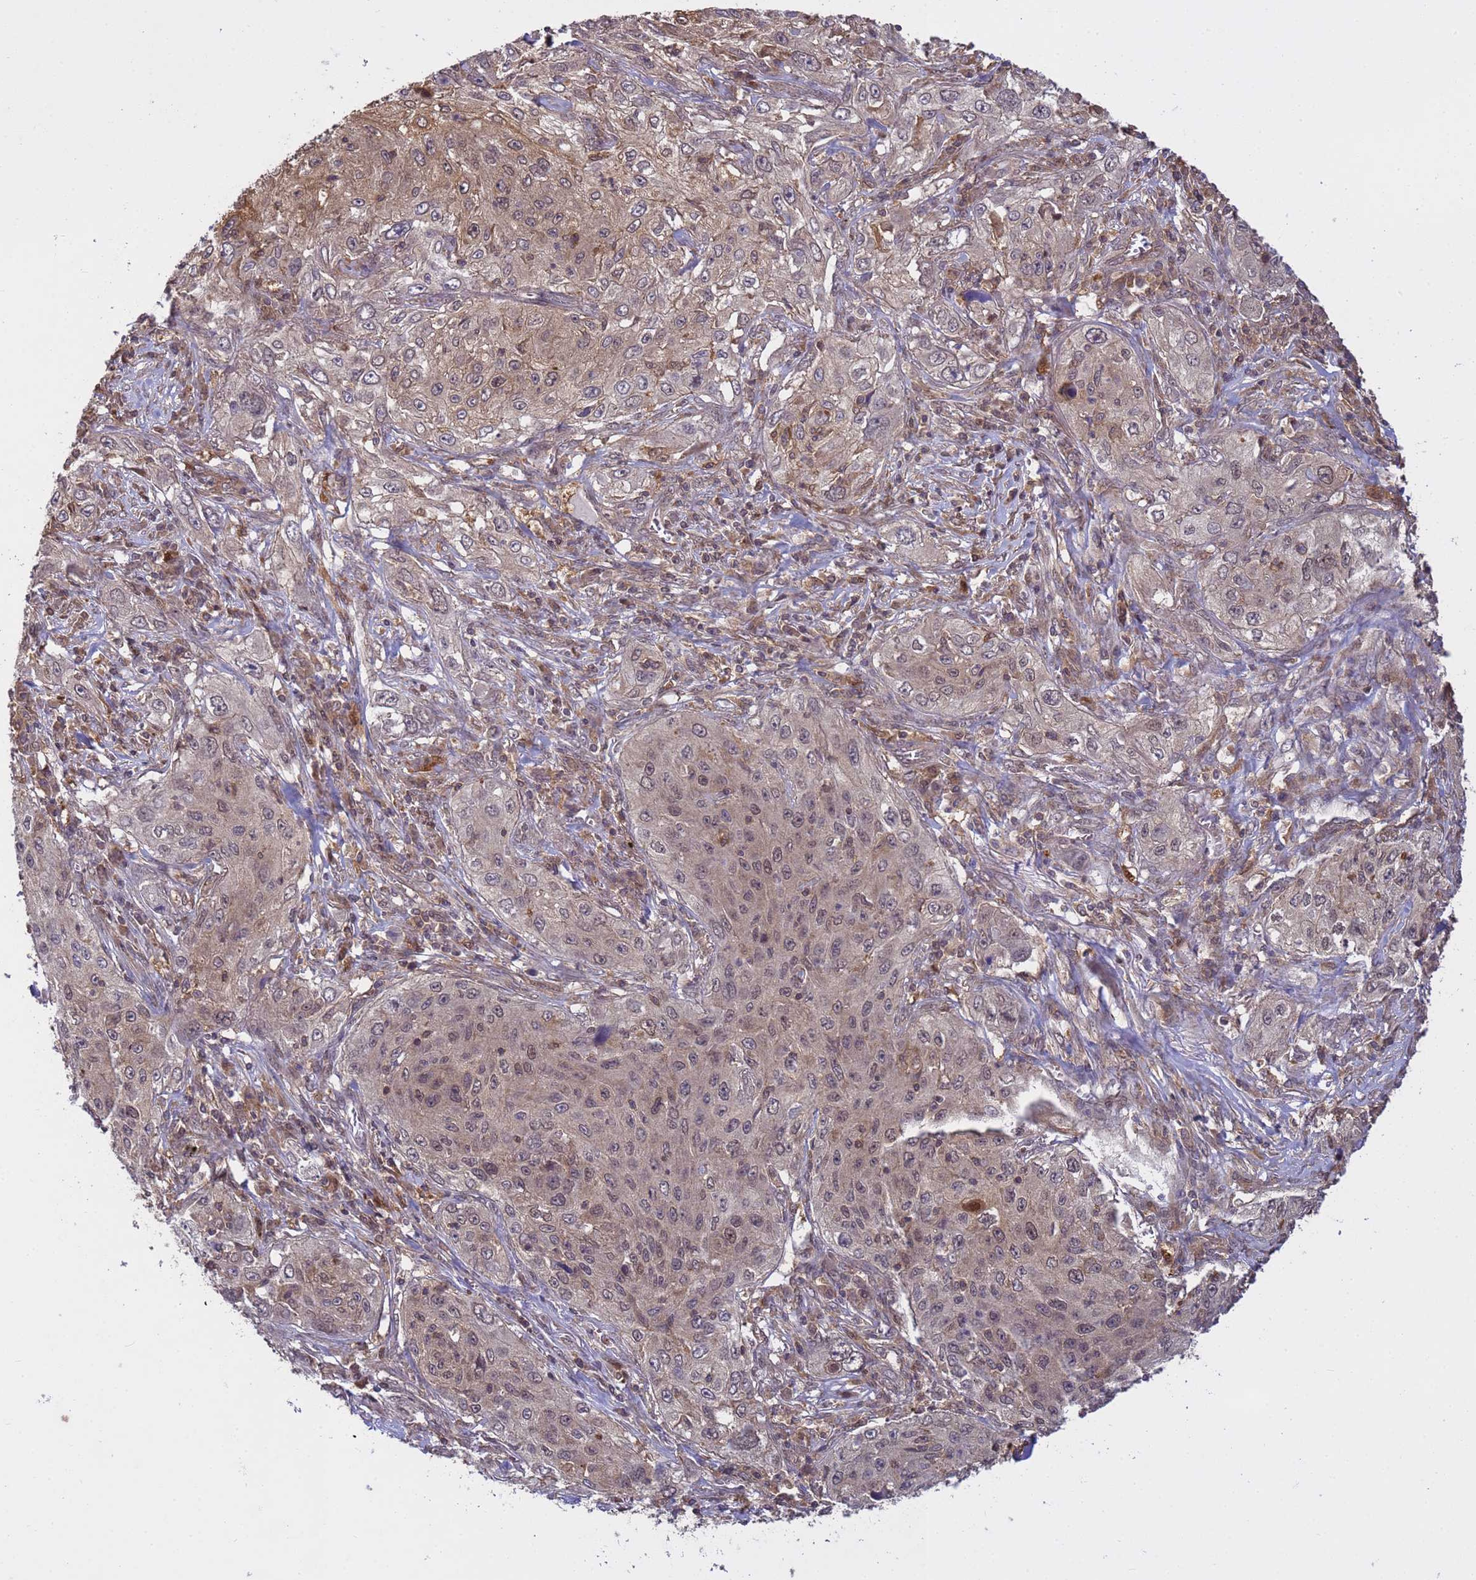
{"staining": {"intensity": "moderate", "quantity": "25%-75%", "location": "cytoplasmic/membranous,nuclear"}, "tissue": "lung cancer", "cell_type": "Tumor cells", "image_type": "cancer", "snomed": [{"axis": "morphology", "description": "Squamous cell carcinoma, NOS"}, {"axis": "topography", "description": "Lung"}], "caption": "A histopathology image of human squamous cell carcinoma (lung) stained for a protein displays moderate cytoplasmic/membranous and nuclear brown staining in tumor cells.", "gene": "NPEPPS", "patient": {"sex": "female", "age": 69}}